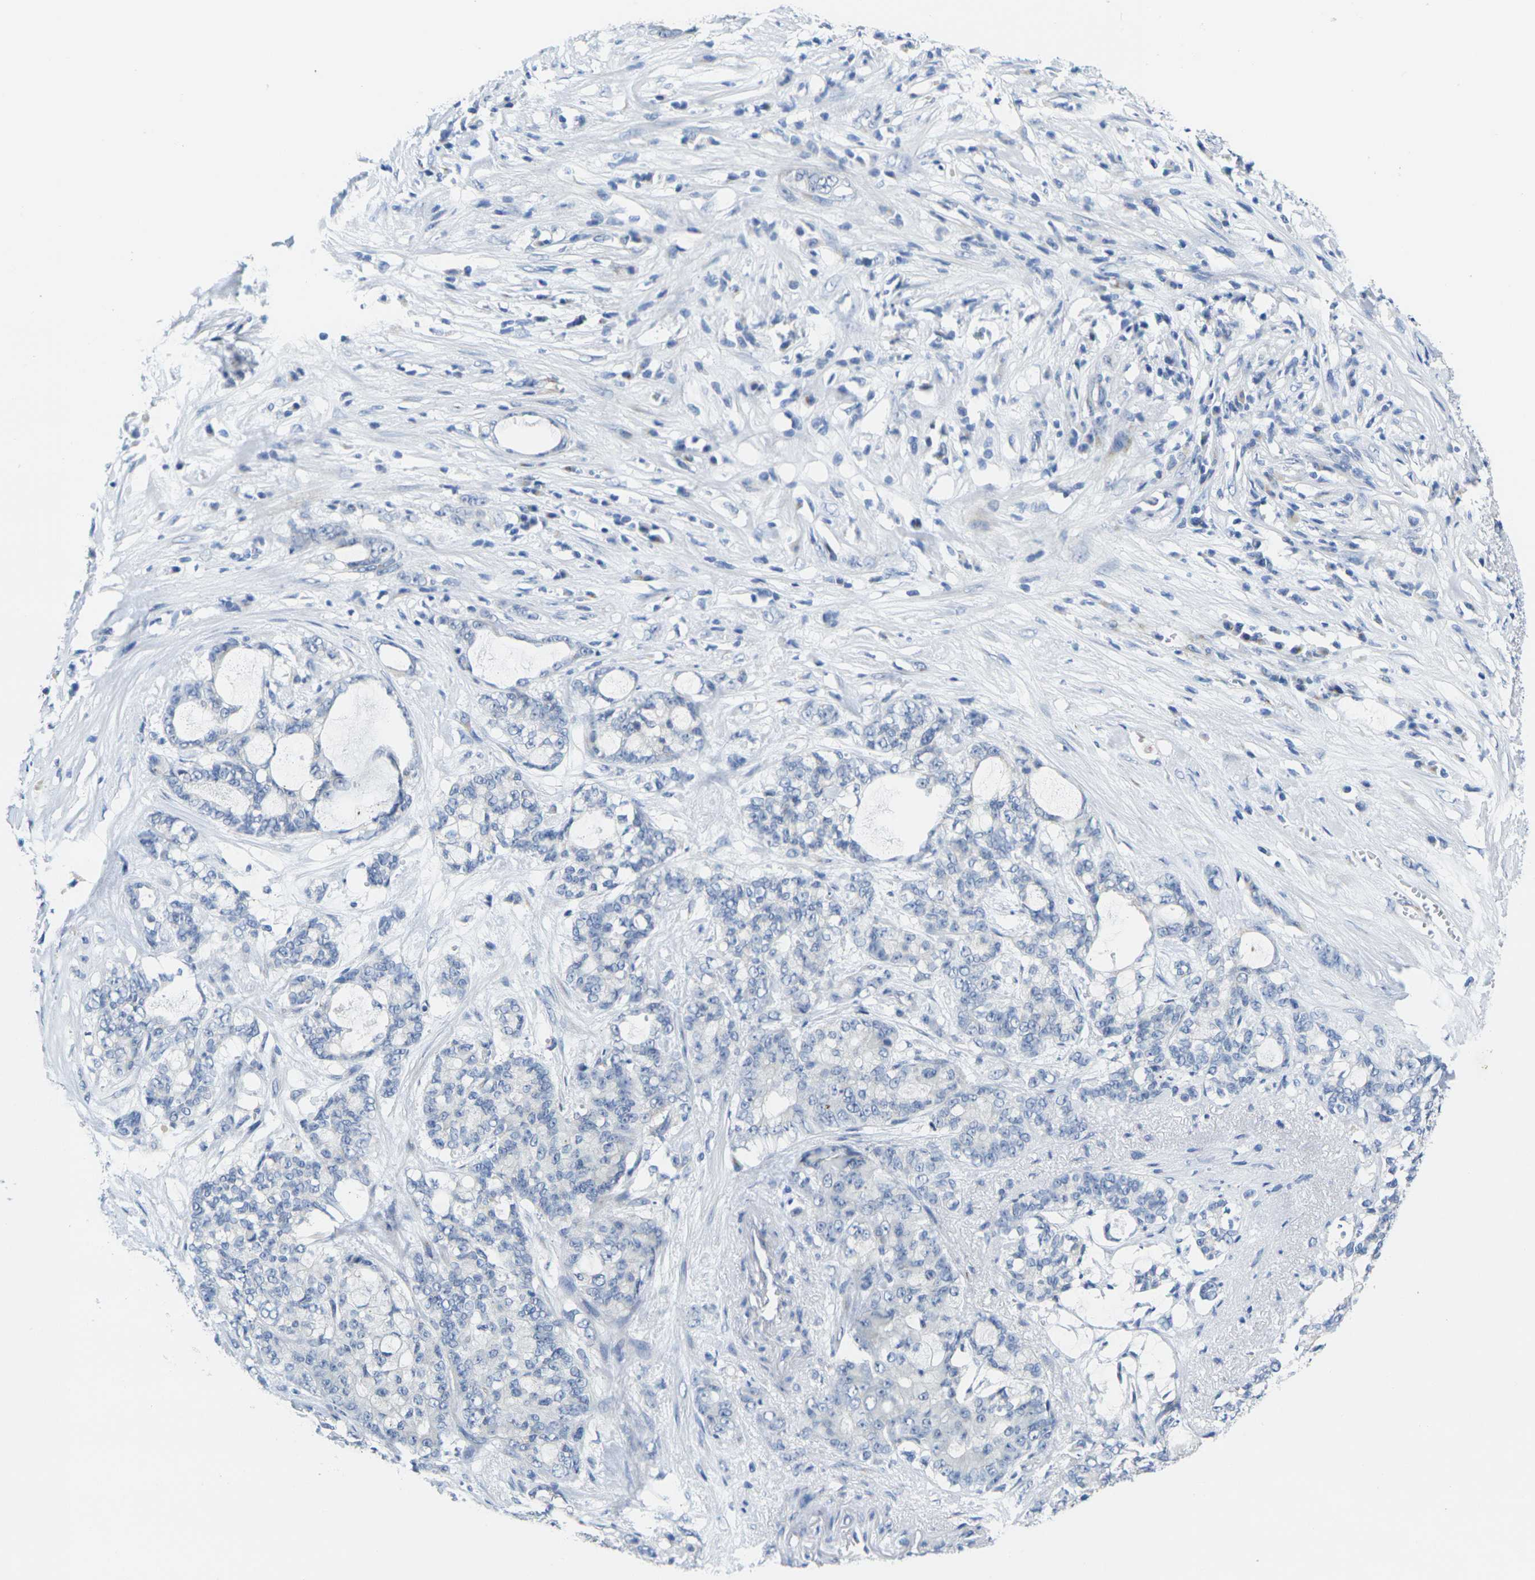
{"staining": {"intensity": "negative", "quantity": "none", "location": "none"}, "tissue": "pancreatic cancer", "cell_type": "Tumor cells", "image_type": "cancer", "snomed": [{"axis": "morphology", "description": "Adenocarcinoma, NOS"}, {"axis": "topography", "description": "Pancreas"}], "caption": "Protein analysis of pancreatic adenocarcinoma shows no significant positivity in tumor cells. The staining was performed using DAB to visualize the protein expression in brown, while the nuclei were stained in blue with hematoxylin (Magnification: 20x).", "gene": "CRK", "patient": {"sex": "female", "age": 73}}